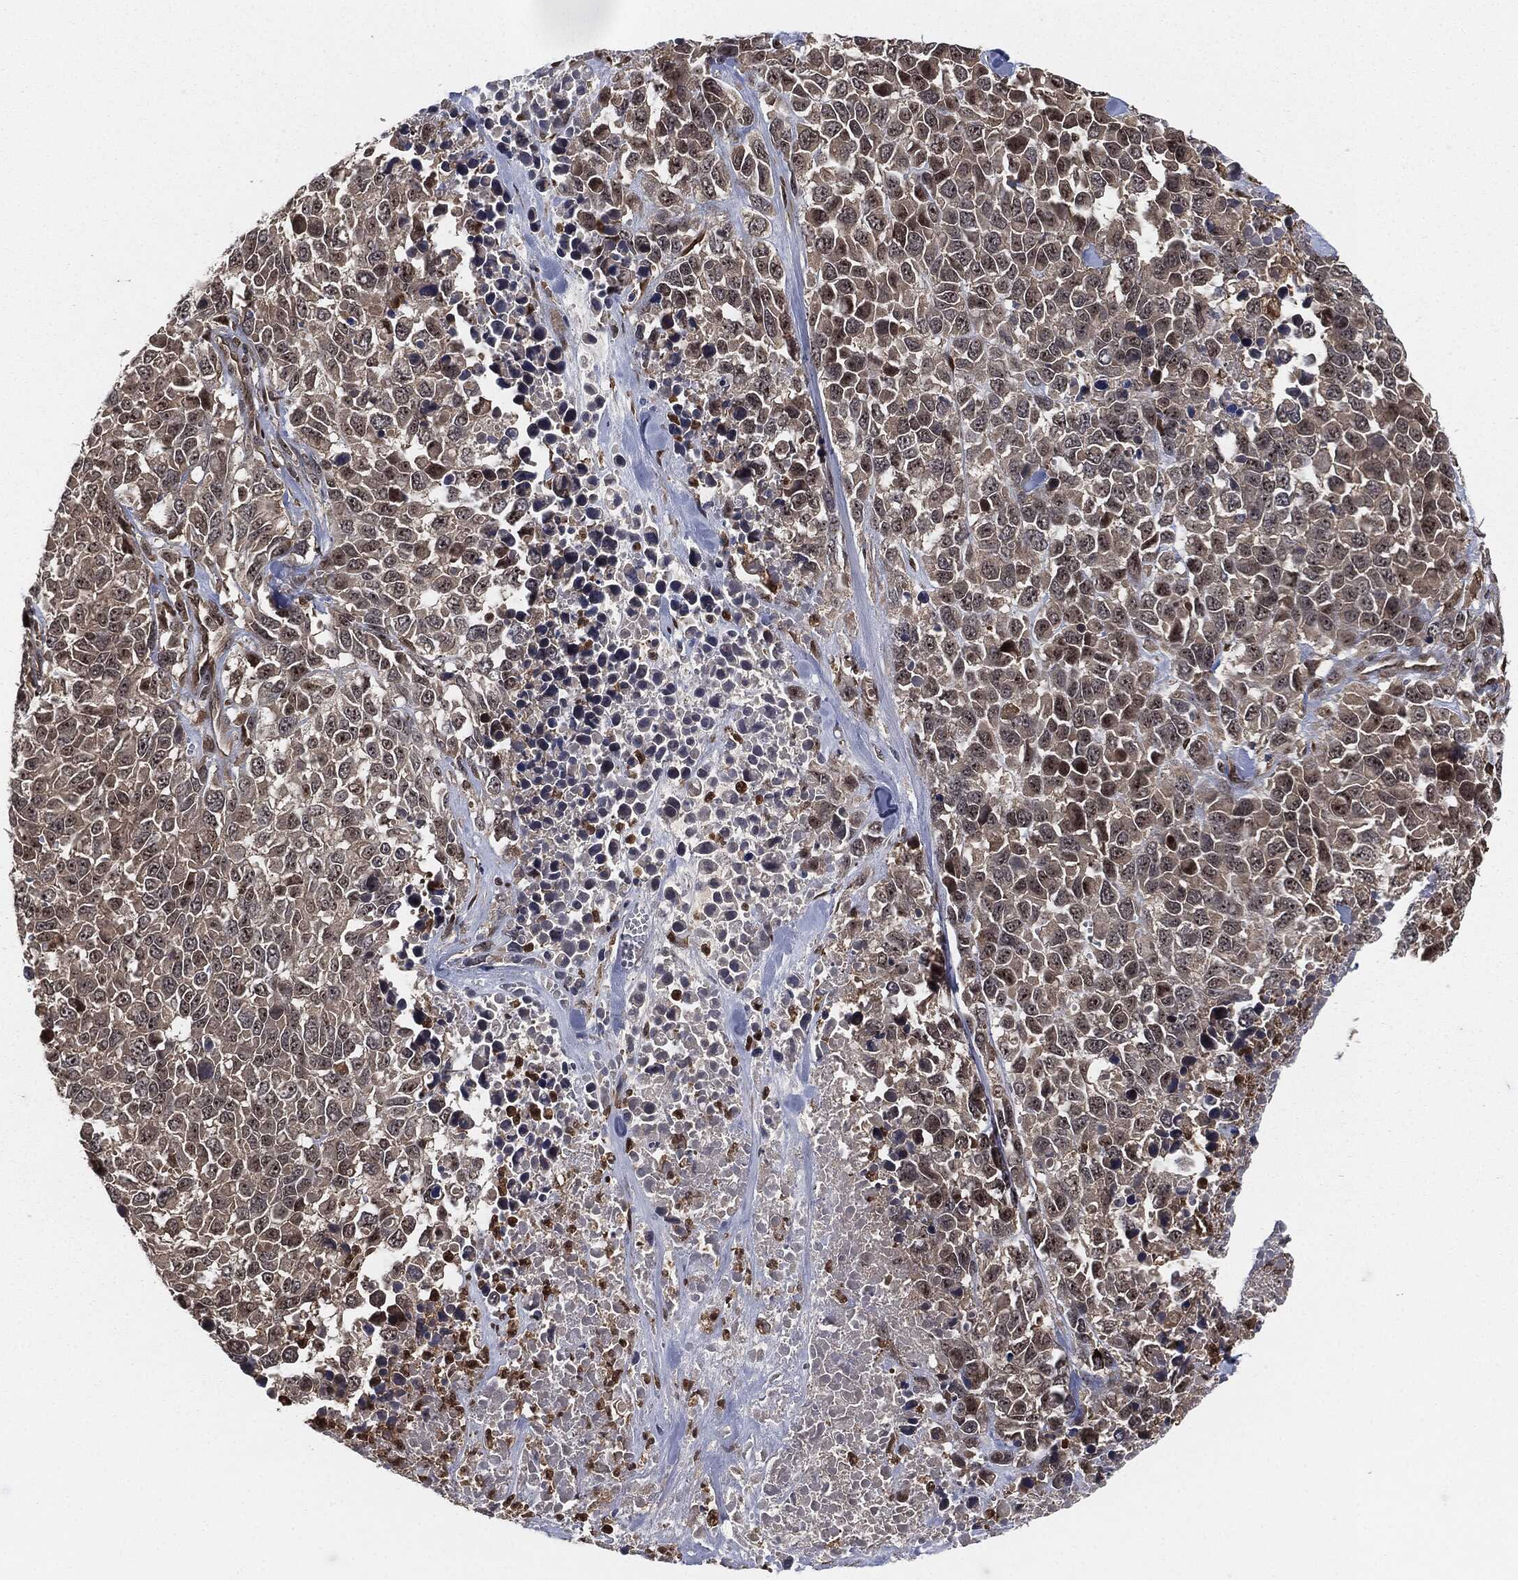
{"staining": {"intensity": "negative", "quantity": "none", "location": "none"}, "tissue": "melanoma", "cell_type": "Tumor cells", "image_type": "cancer", "snomed": [{"axis": "morphology", "description": "Malignant melanoma, Metastatic site"}, {"axis": "topography", "description": "Skin"}], "caption": "Immunohistochemistry histopathology image of neoplastic tissue: melanoma stained with DAB (3,3'-diaminobenzidine) displays no significant protein staining in tumor cells.", "gene": "CAPRIN2", "patient": {"sex": "male", "age": 84}}